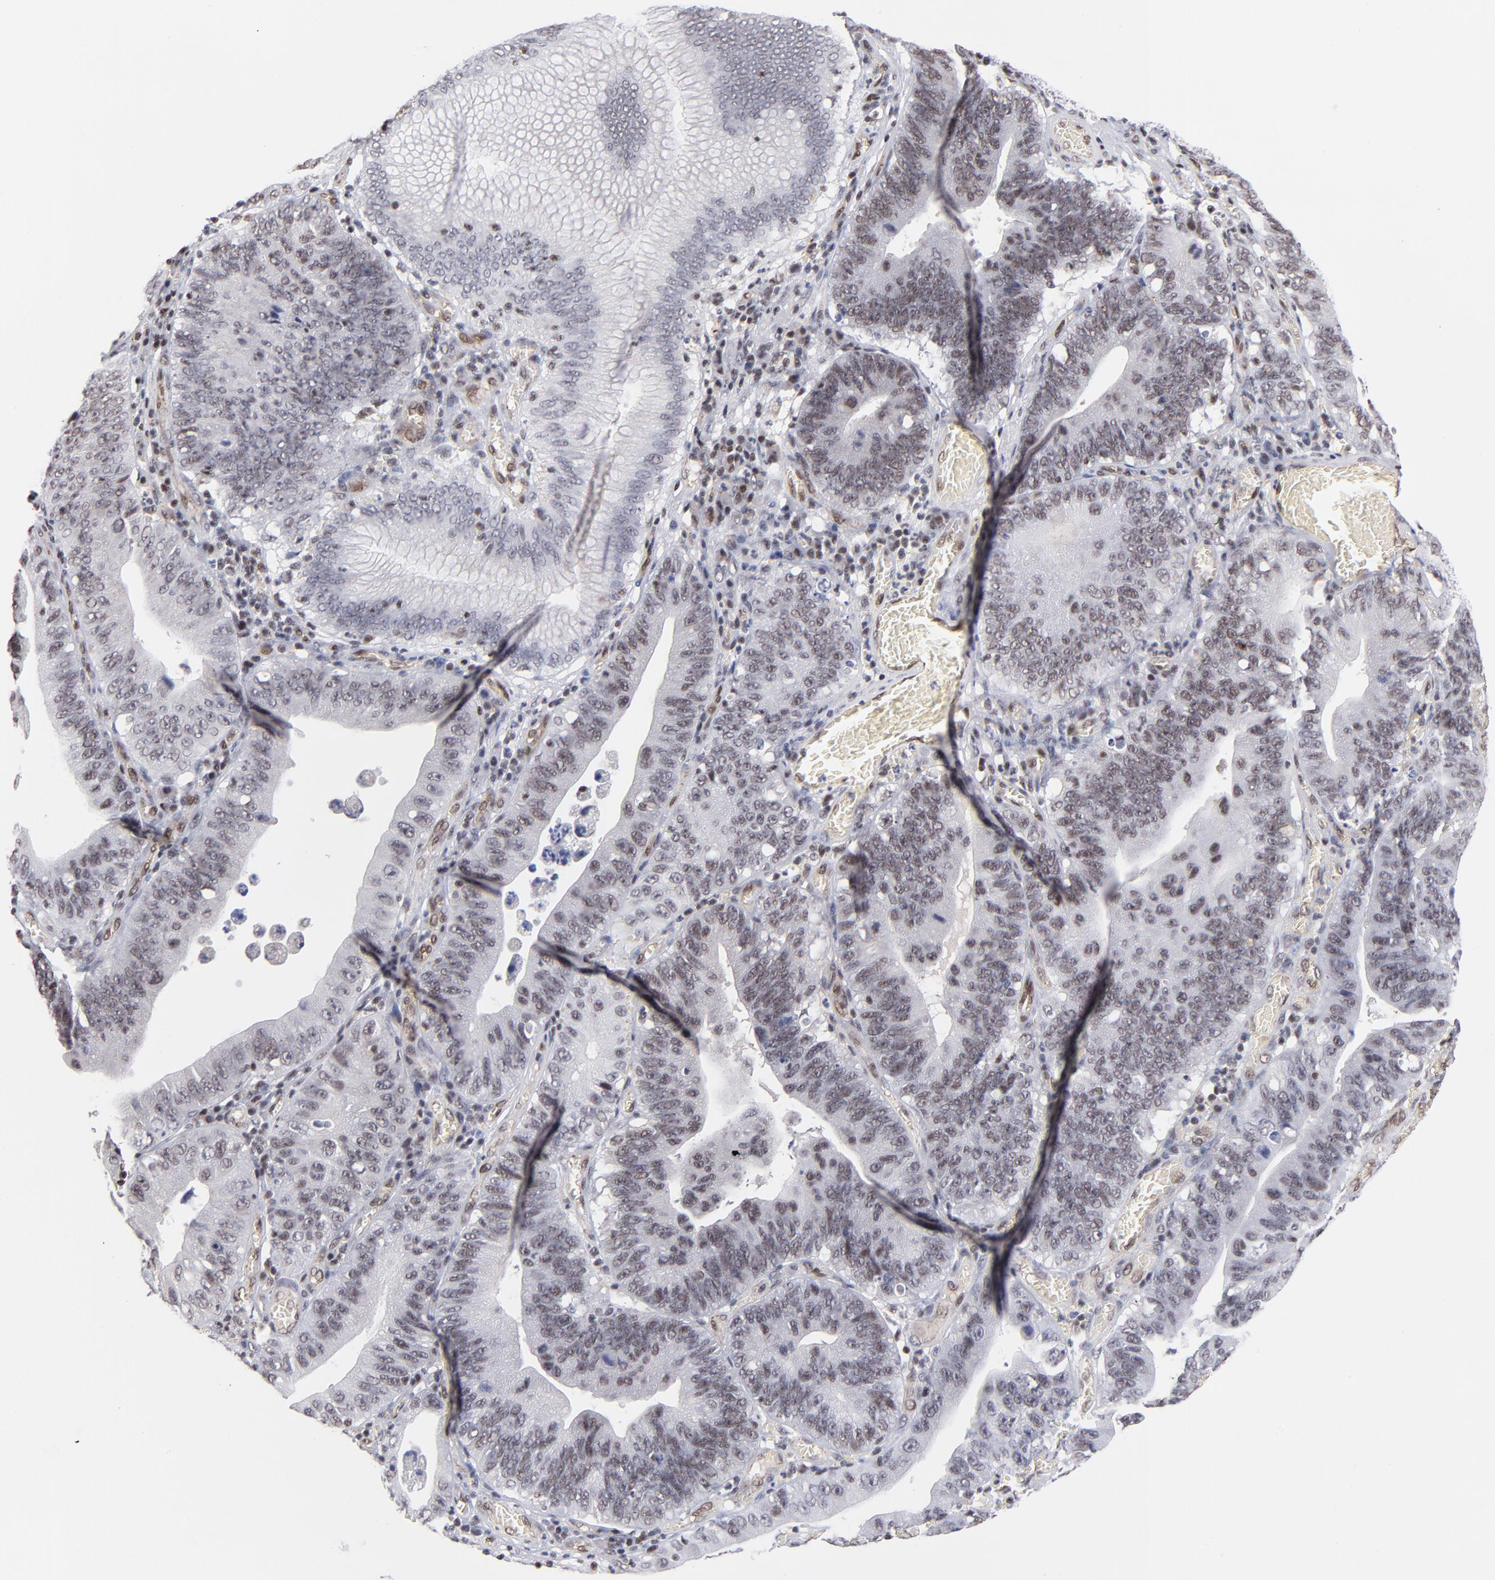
{"staining": {"intensity": "weak", "quantity": ">75%", "location": "nuclear"}, "tissue": "stomach cancer", "cell_type": "Tumor cells", "image_type": "cancer", "snomed": [{"axis": "morphology", "description": "Adenocarcinoma, NOS"}, {"axis": "topography", "description": "Stomach"}, {"axis": "topography", "description": "Gastric cardia"}], "caption": "Stomach cancer stained with a brown dye shows weak nuclear positive expression in about >75% of tumor cells.", "gene": "GABPA", "patient": {"sex": "male", "age": 59}}